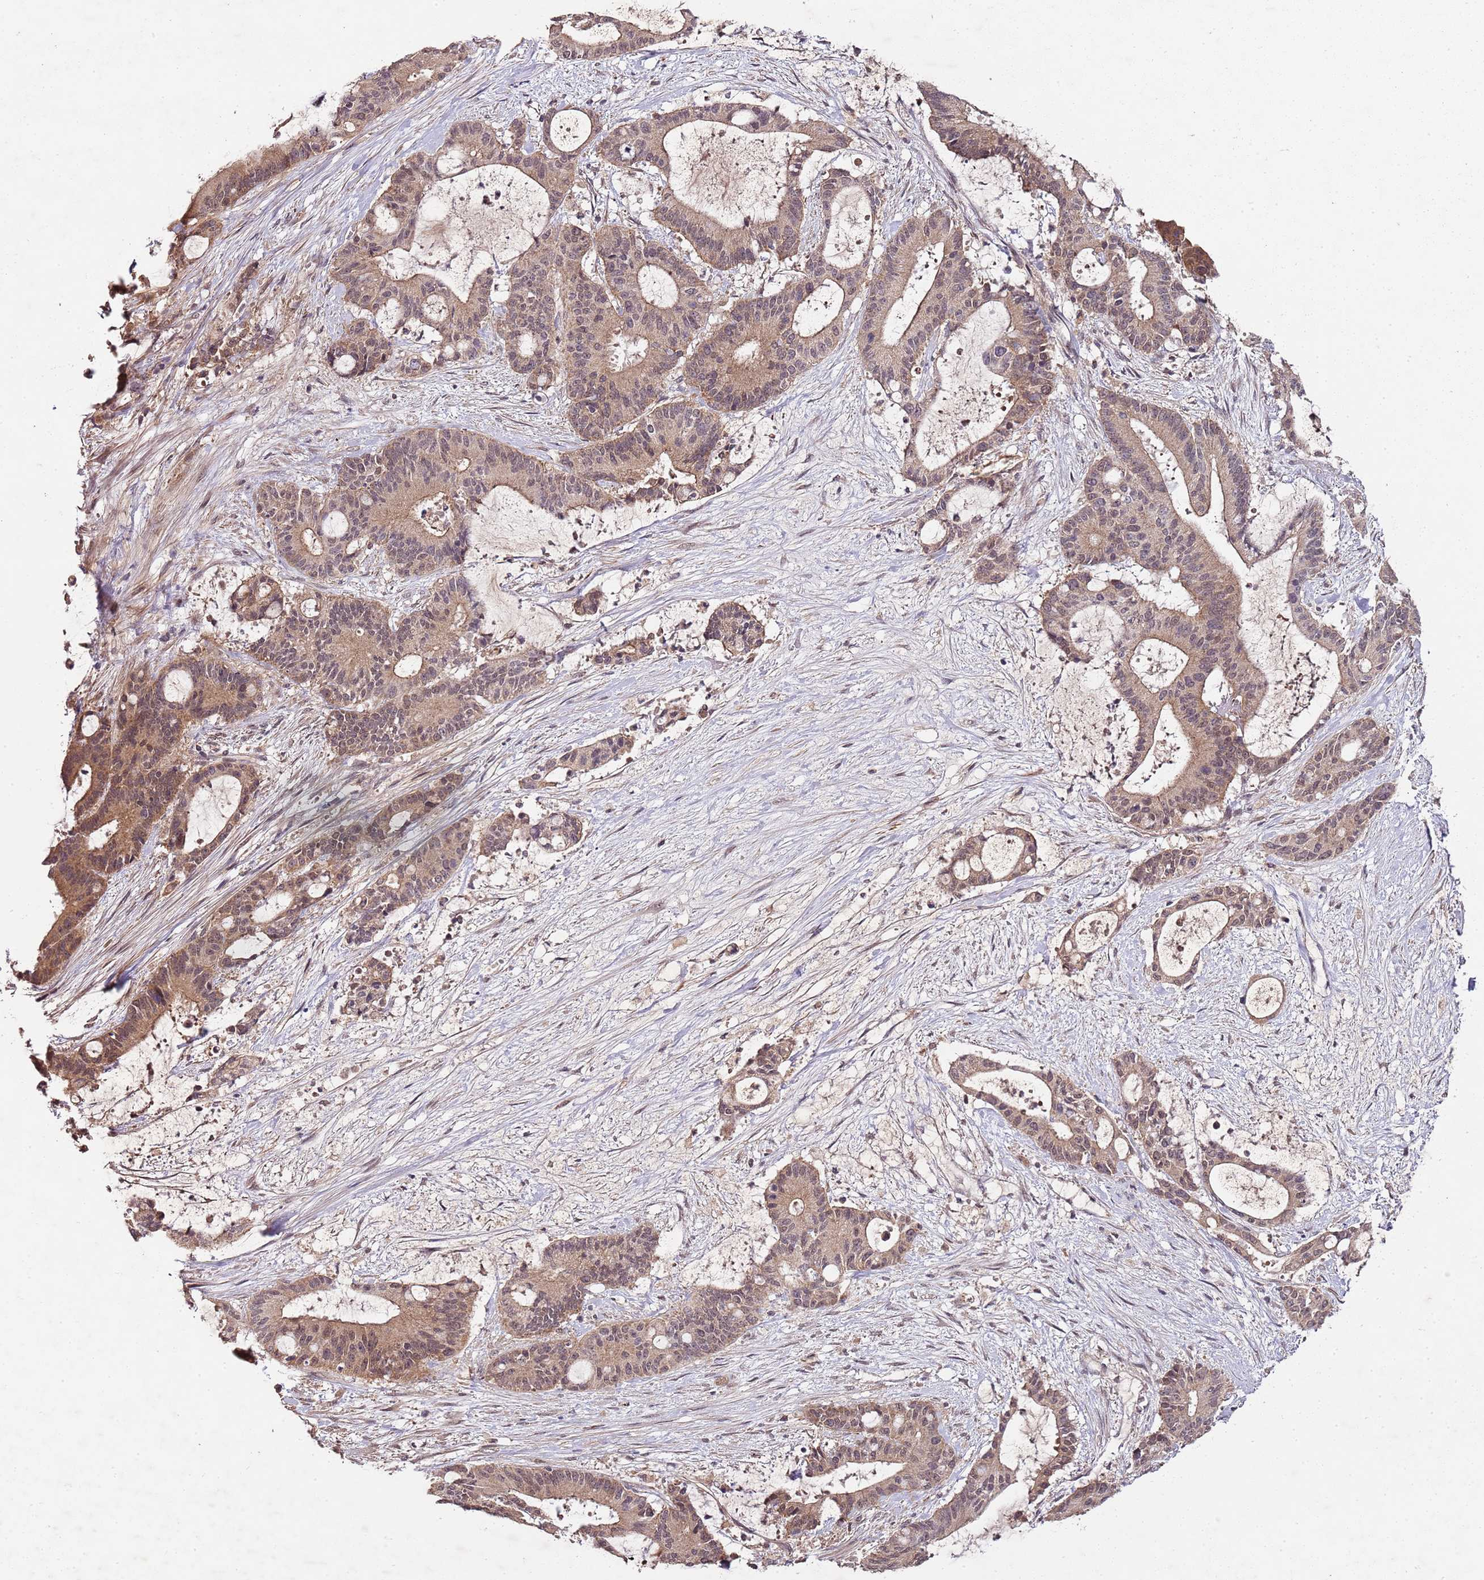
{"staining": {"intensity": "moderate", "quantity": ">75%", "location": "cytoplasmic/membranous"}, "tissue": "liver cancer", "cell_type": "Tumor cells", "image_type": "cancer", "snomed": [{"axis": "morphology", "description": "Normal tissue, NOS"}, {"axis": "morphology", "description": "Cholangiocarcinoma"}, {"axis": "topography", "description": "Liver"}, {"axis": "topography", "description": "Peripheral nerve tissue"}], "caption": "This photomicrograph exhibits cholangiocarcinoma (liver) stained with immunohistochemistry to label a protein in brown. The cytoplasmic/membranous of tumor cells show moderate positivity for the protein. Nuclei are counter-stained blue.", "gene": "LIN37", "patient": {"sex": "female", "age": 73}}